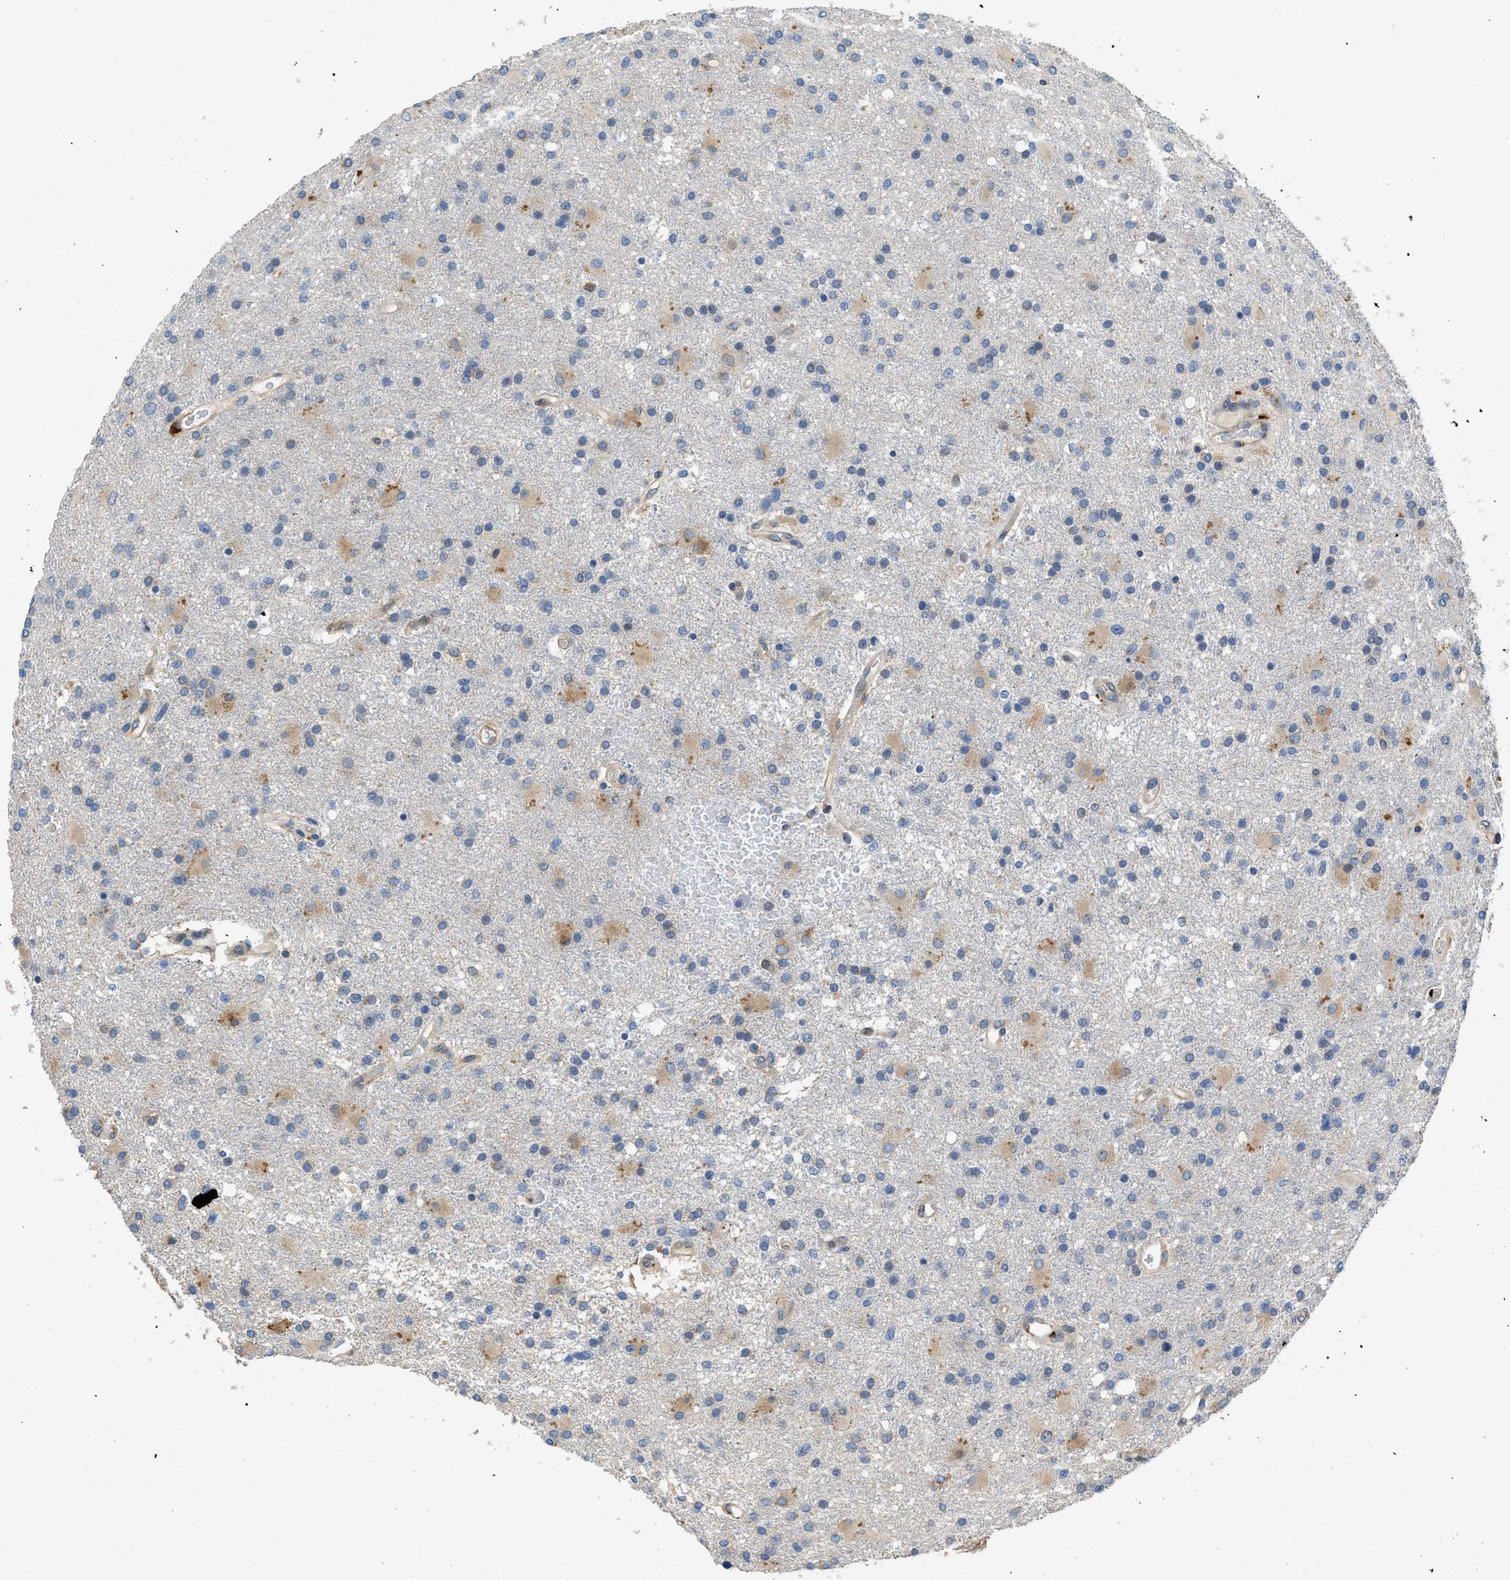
{"staining": {"intensity": "weak", "quantity": "<25%", "location": "cytoplasmic/membranous"}, "tissue": "glioma", "cell_type": "Tumor cells", "image_type": "cancer", "snomed": [{"axis": "morphology", "description": "Glioma, malignant, High grade"}, {"axis": "topography", "description": "Brain"}], "caption": "The micrograph reveals no staining of tumor cells in glioma. The staining is performed using DAB (3,3'-diaminobenzidine) brown chromogen with nuclei counter-stained in using hematoxylin.", "gene": "GGCX", "patient": {"sex": "male", "age": 72}}